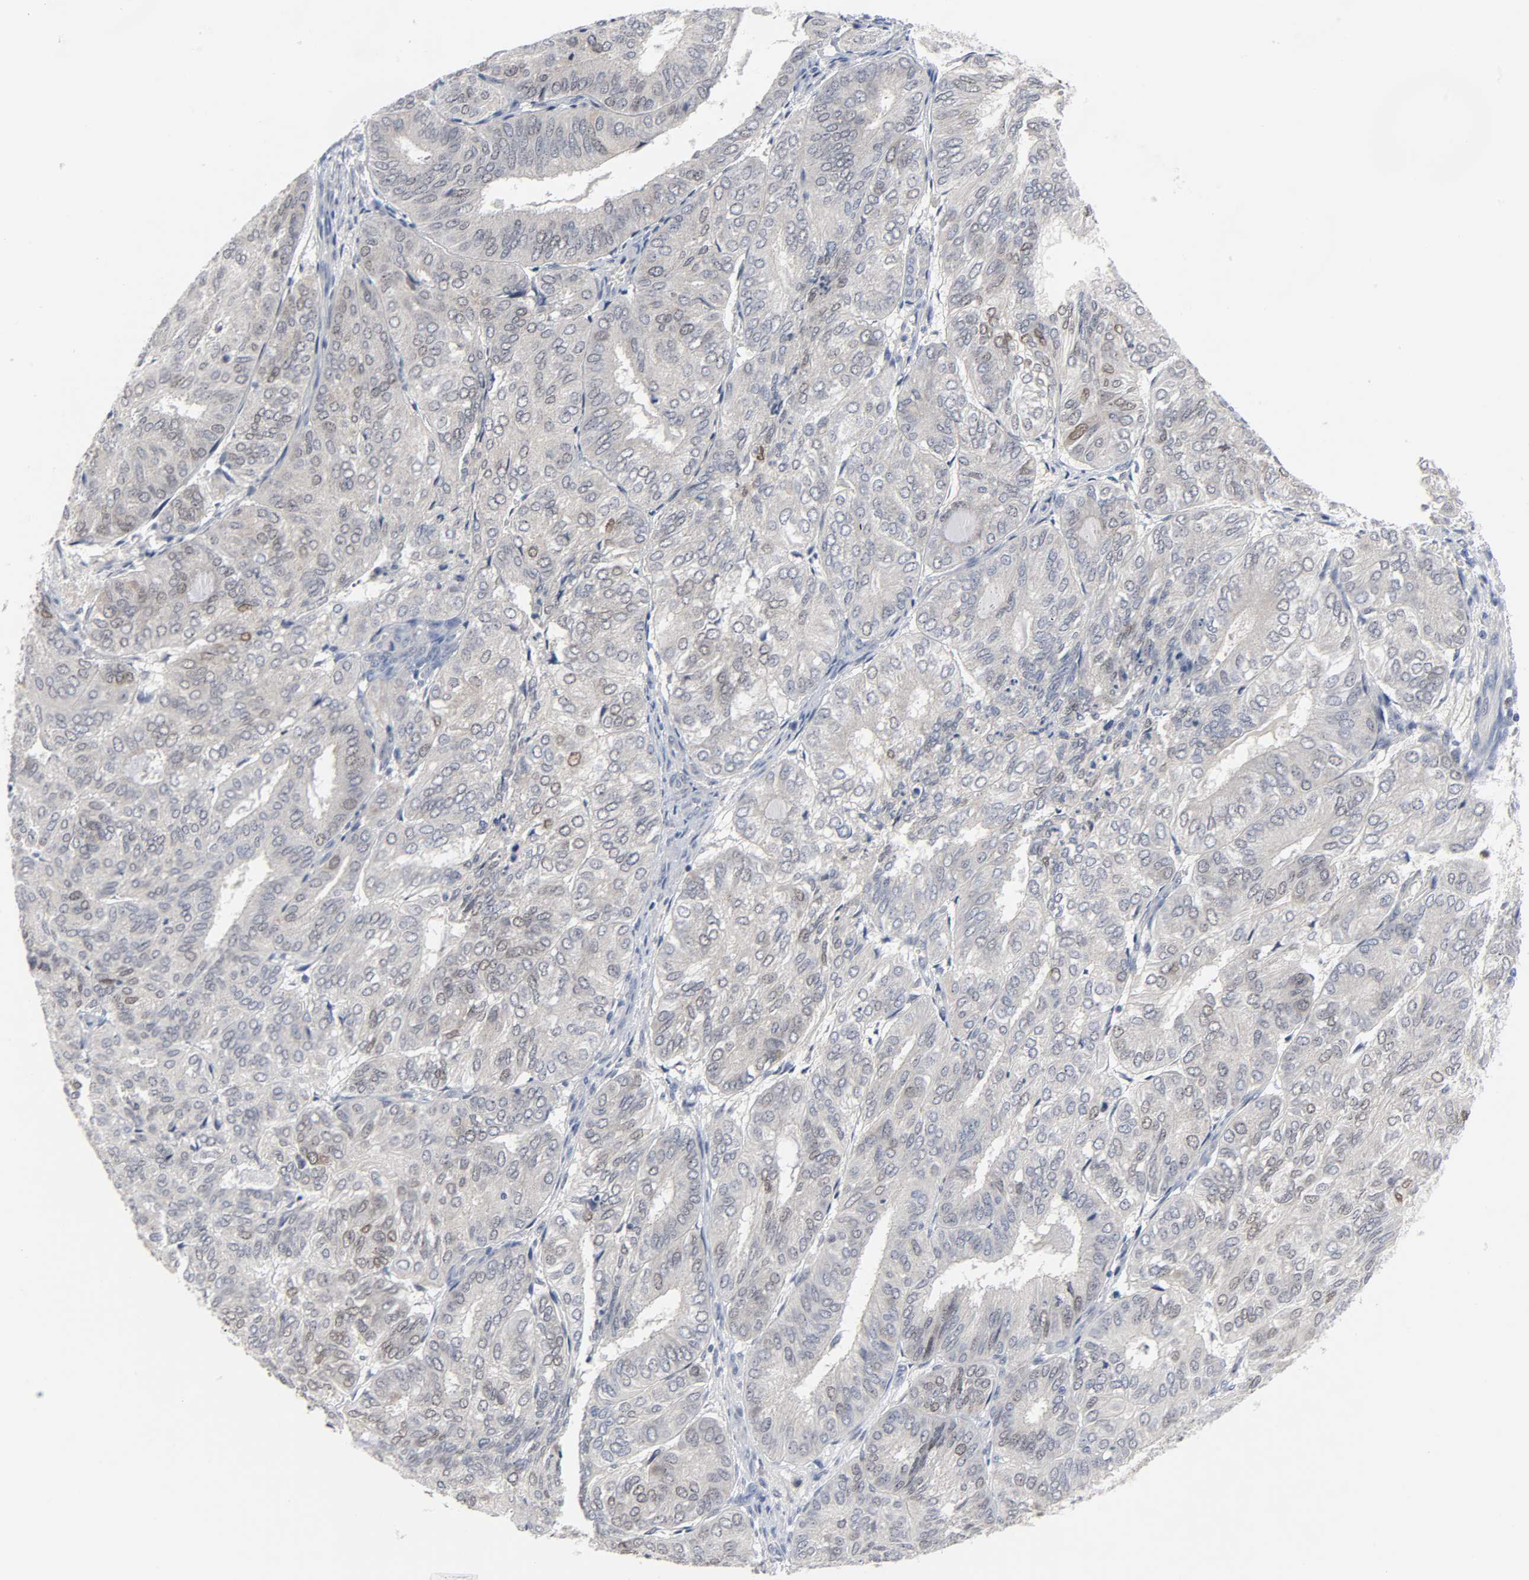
{"staining": {"intensity": "weak", "quantity": "25%-75%", "location": "nuclear"}, "tissue": "endometrial cancer", "cell_type": "Tumor cells", "image_type": "cancer", "snomed": [{"axis": "morphology", "description": "Adenocarcinoma, NOS"}, {"axis": "topography", "description": "Uterus"}], "caption": "Endometrial cancer tissue displays weak nuclear staining in about 25%-75% of tumor cells, visualized by immunohistochemistry.", "gene": "WEE1", "patient": {"sex": "female", "age": 60}}